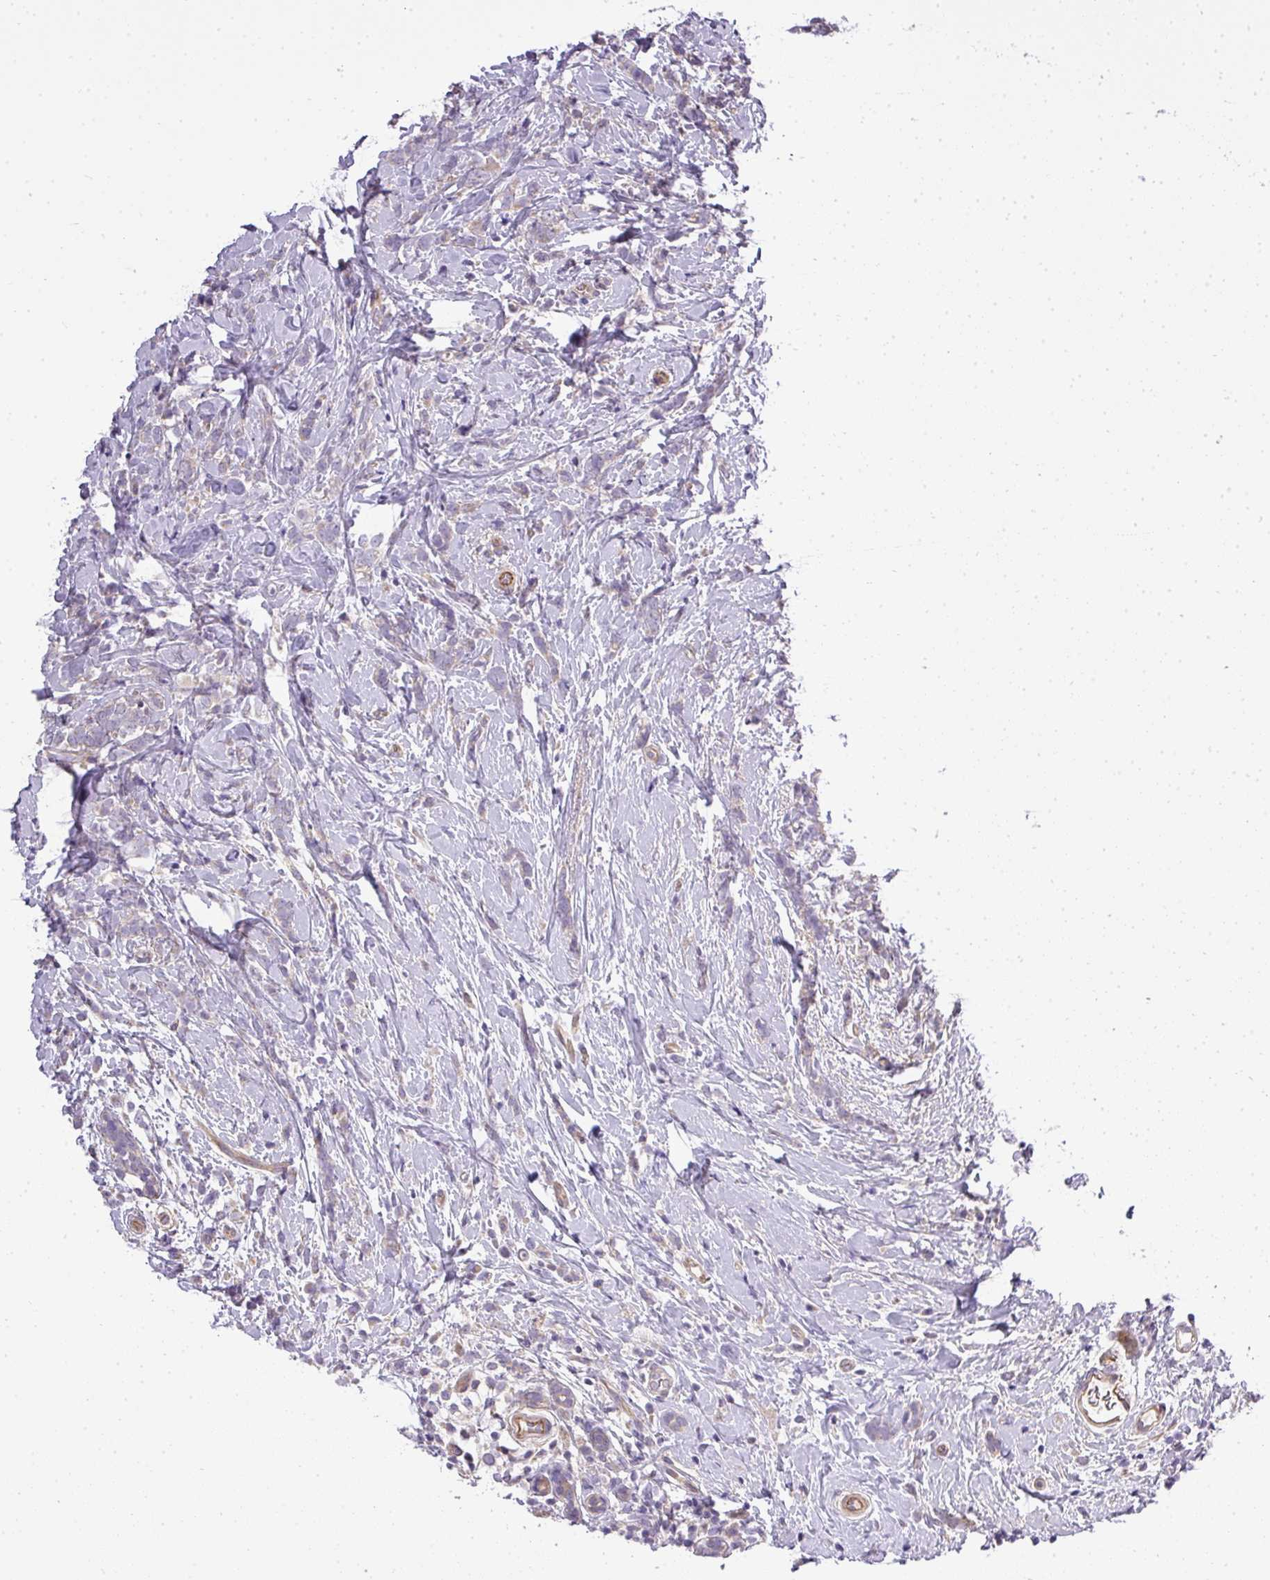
{"staining": {"intensity": "negative", "quantity": "none", "location": "none"}, "tissue": "breast cancer", "cell_type": "Tumor cells", "image_type": "cancer", "snomed": [{"axis": "morphology", "description": "Lobular carcinoma"}, {"axis": "topography", "description": "Breast"}], "caption": "DAB (3,3'-diaminobenzidine) immunohistochemical staining of breast cancer demonstrates no significant expression in tumor cells.", "gene": "ZDHHC1", "patient": {"sex": "female", "age": 58}}